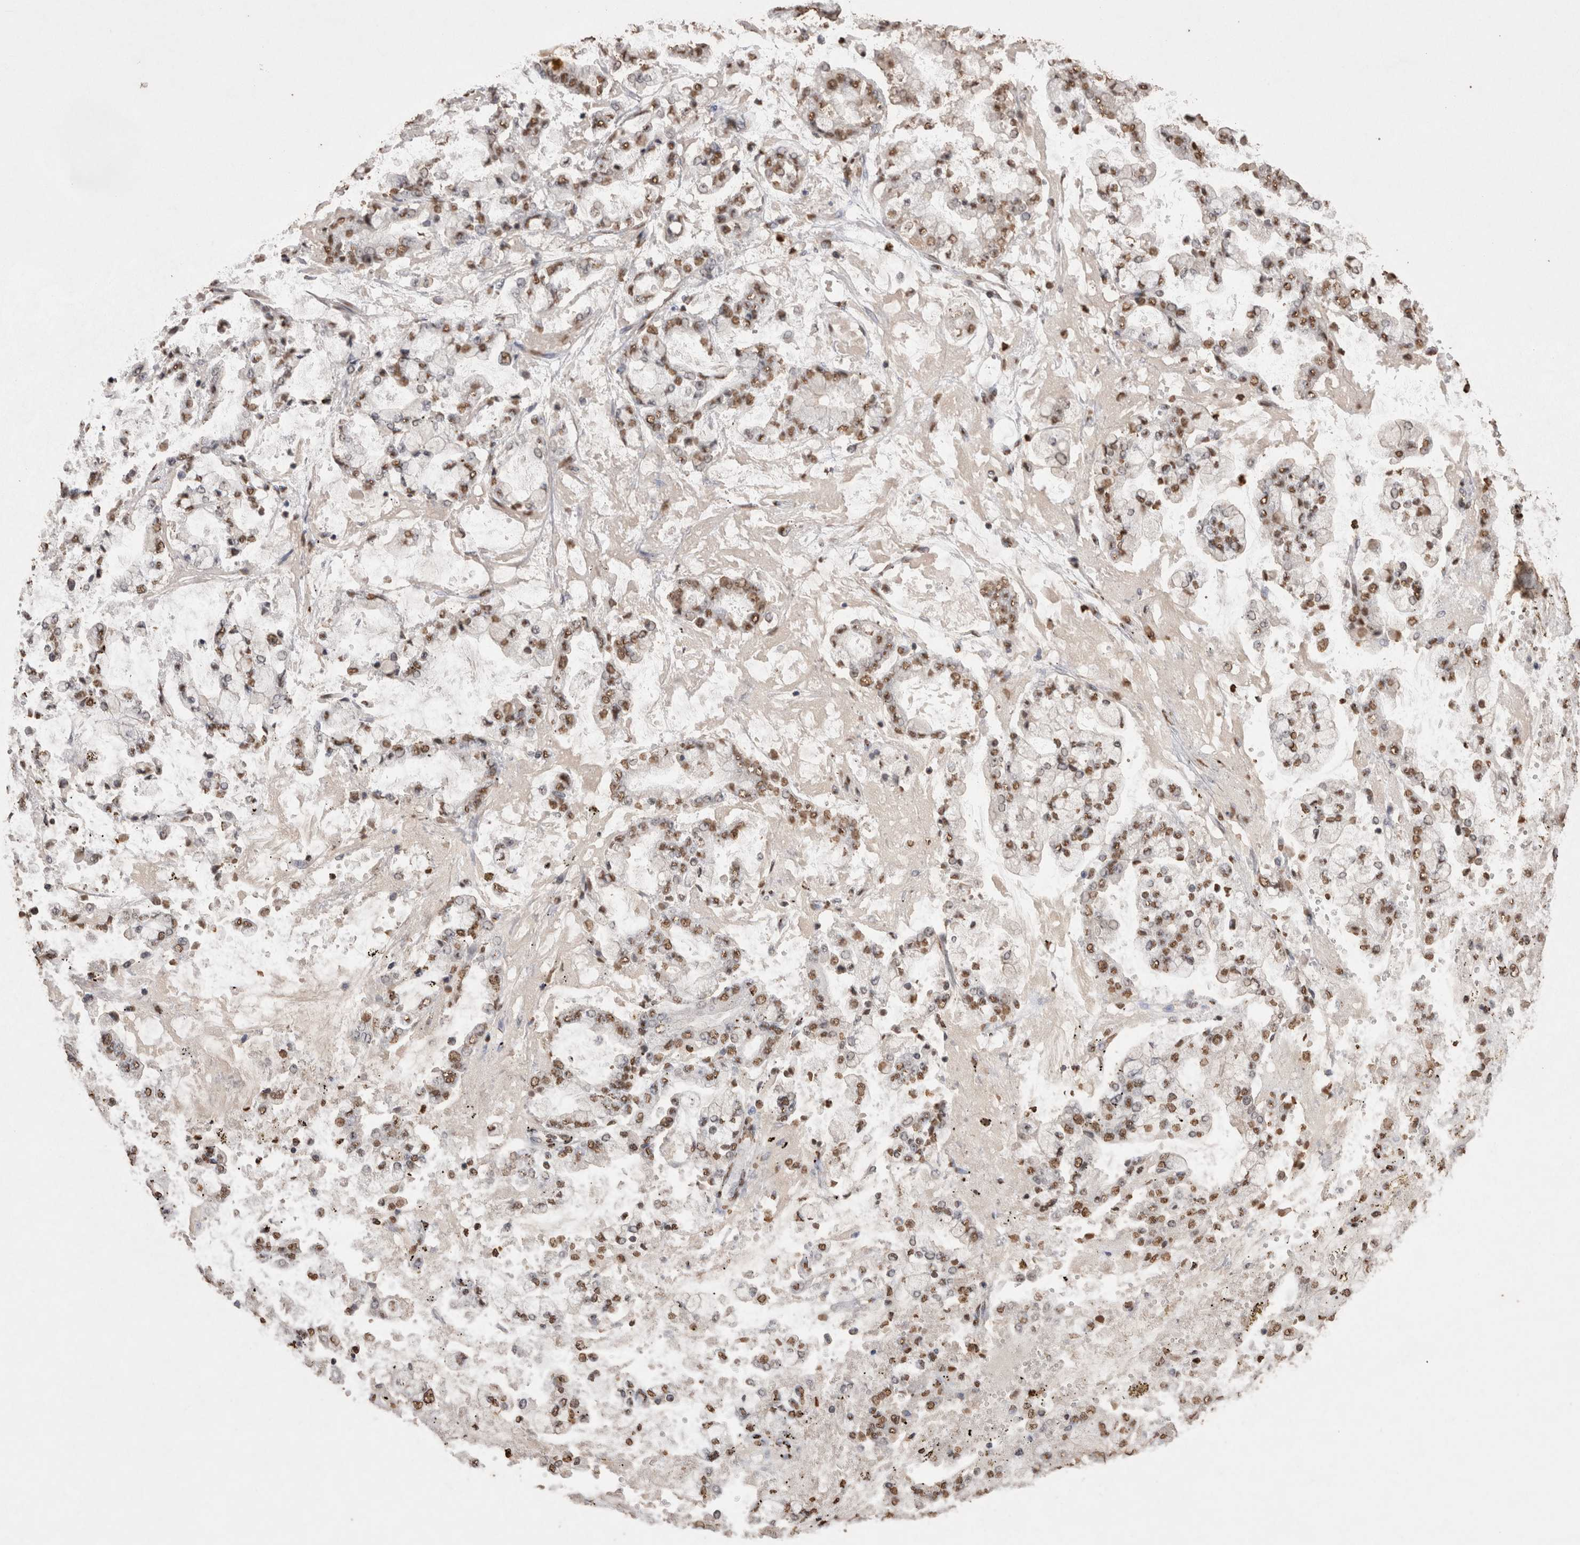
{"staining": {"intensity": "moderate", "quantity": ">75%", "location": "nuclear"}, "tissue": "stomach cancer", "cell_type": "Tumor cells", "image_type": "cancer", "snomed": [{"axis": "morphology", "description": "Adenocarcinoma, NOS"}, {"axis": "topography", "description": "Stomach"}], "caption": "Stomach cancer stained with a brown dye displays moderate nuclear positive staining in approximately >75% of tumor cells.", "gene": "POU5F1", "patient": {"sex": "male", "age": 76}}